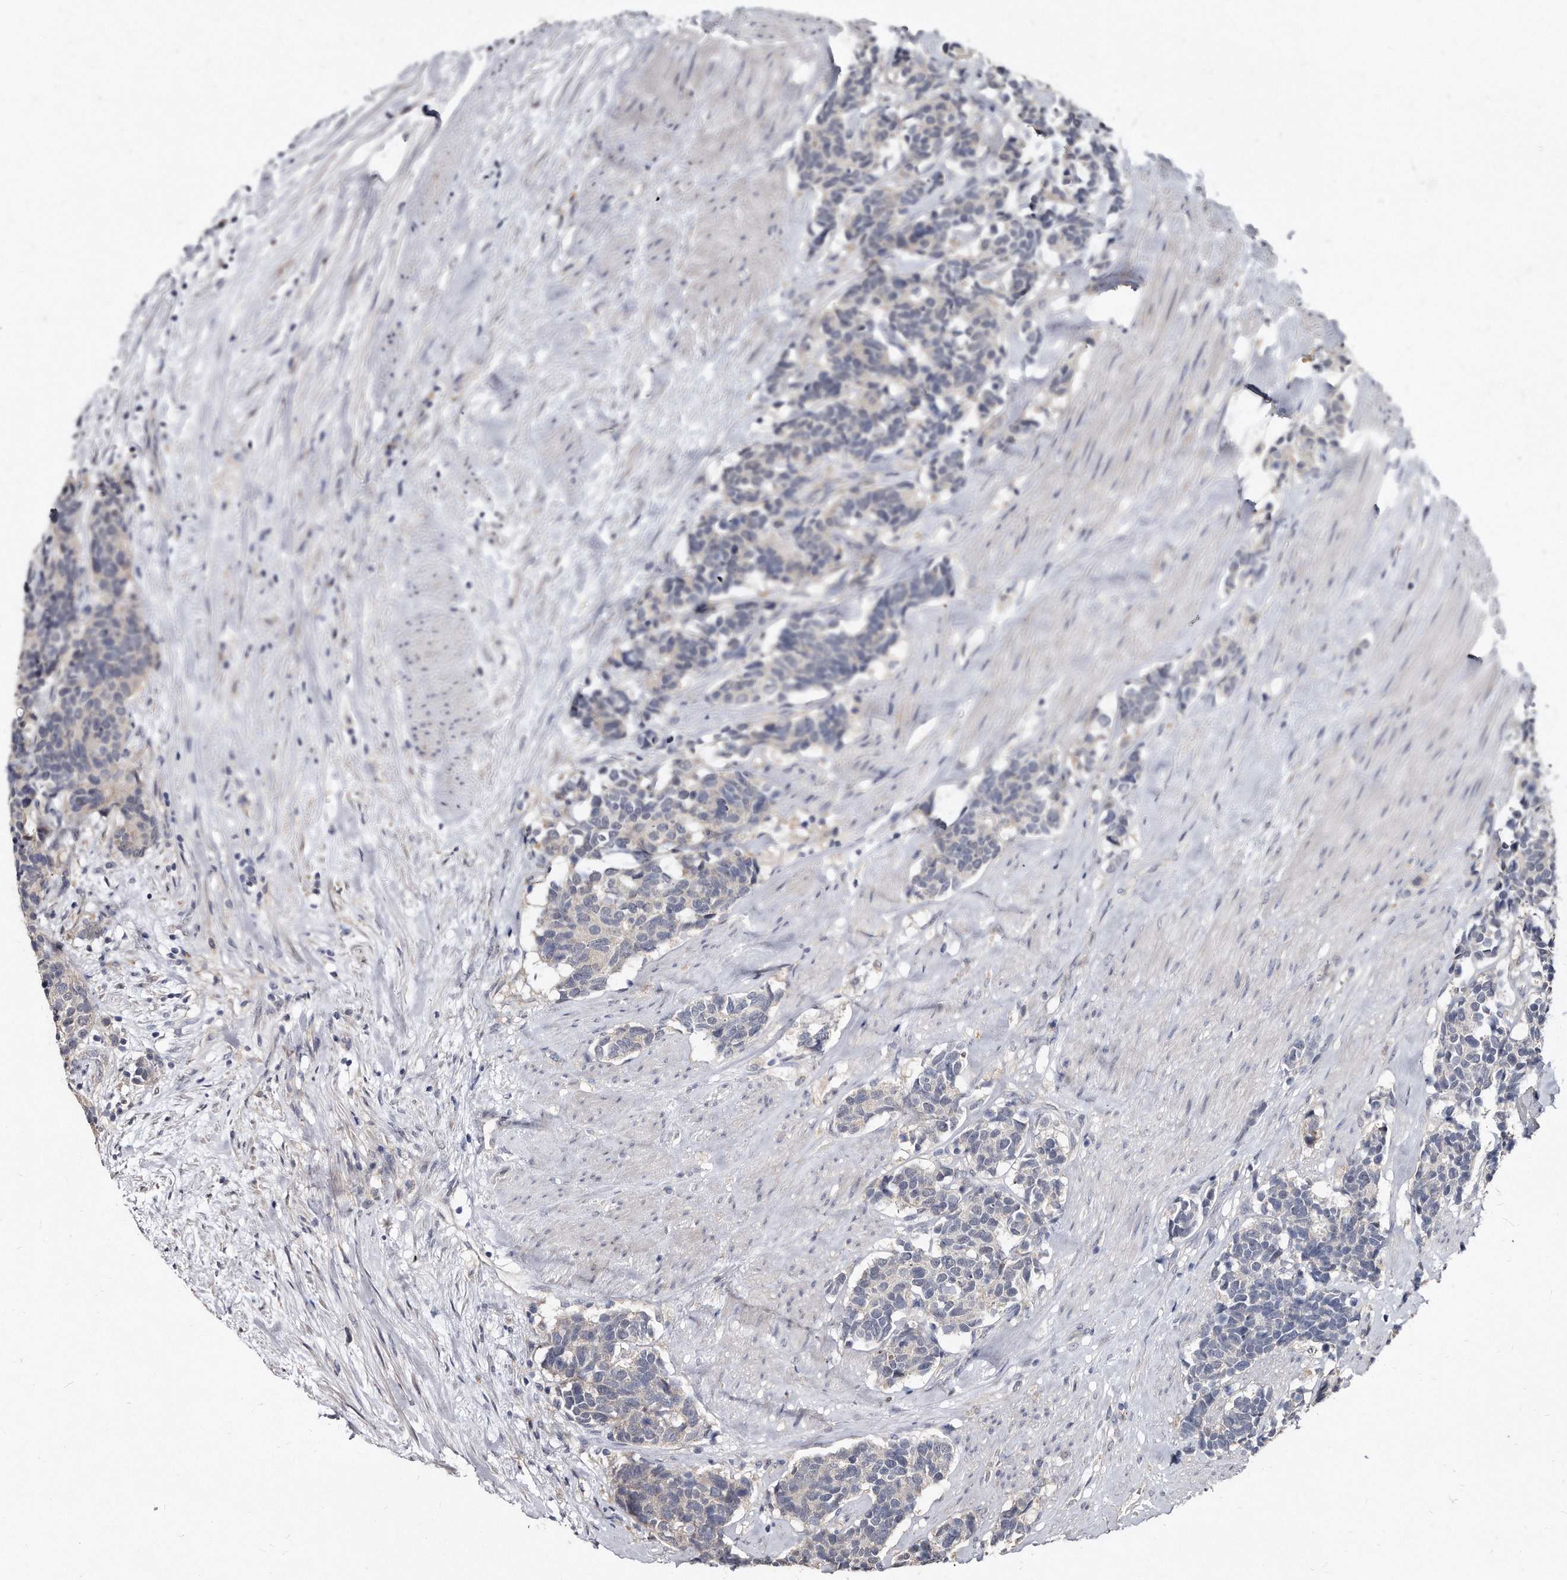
{"staining": {"intensity": "negative", "quantity": "none", "location": "none"}, "tissue": "carcinoid", "cell_type": "Tumor cells", "image_type": "cancer", "snomed": [{"axis": "morphology", "description": "Carcinoma, NOS"}, {"axis": "morphology", "description": "Carcinoid, malignant, NOS"}, {"axis": "topography", "description": "Urinary bladder"}], "caption": "Tumor cells show no significant positivity in carcinoid.", "gene": "KLHDC3", "patient": {"sex": "male", "age": 57}}